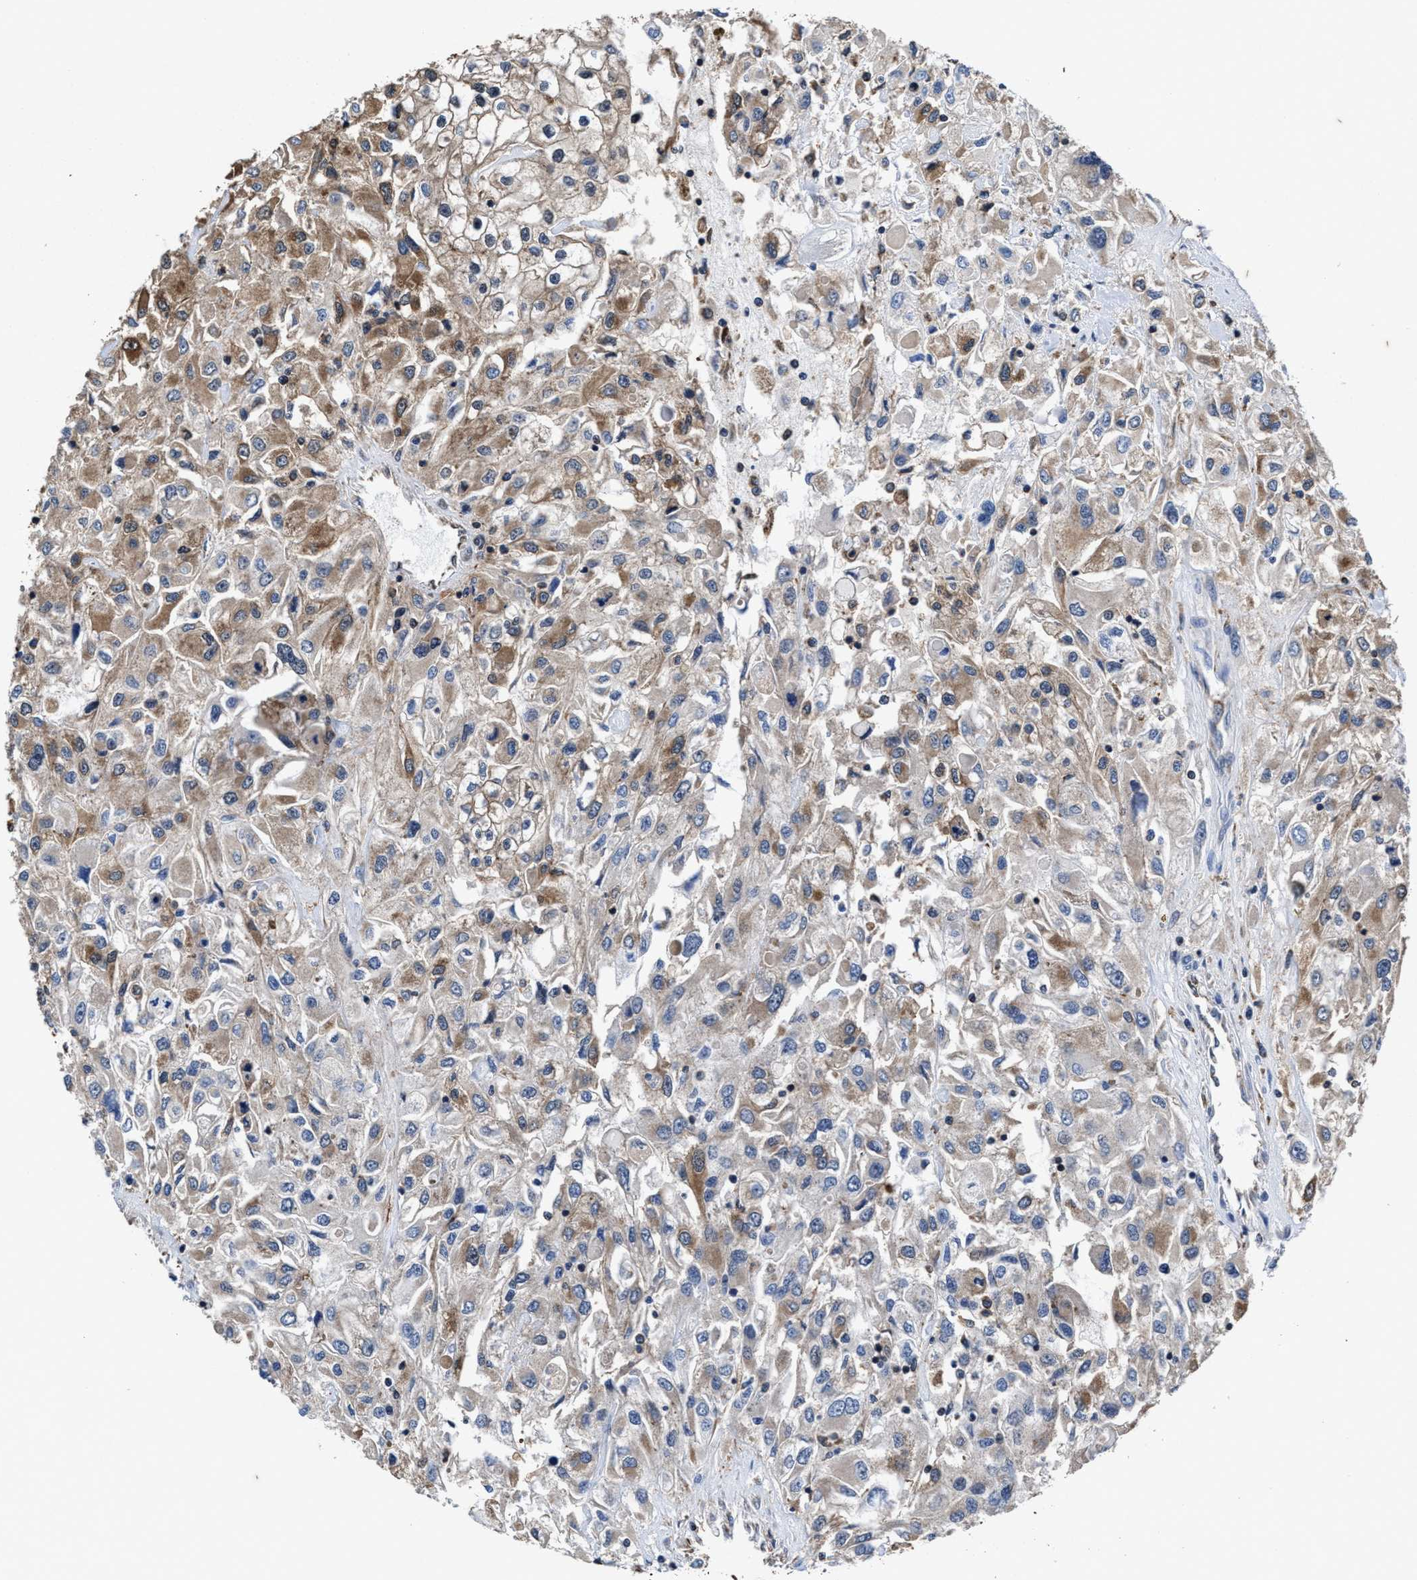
{"staining": {"intensity": "moderate", "quantity": "25%-75%", "location": "cytoplasmic/membranous"}, "tissue": "renal cancer", "cell_type": "Tumor cells", "image_type": "cancer", "snomed": [{"axis": "morphology", "description": "Adenocarcinoma, NOS"}, {"axis": "topography", "description": "Kidney"}], "caption": "This is a histology image of IHC staining of renal adenocarcinoma, which shows moderate expression in the cytoplasmic/membranous of tumor cells.", "gene": "ACLY", "patient": {"sex": "female", "age": 52}}